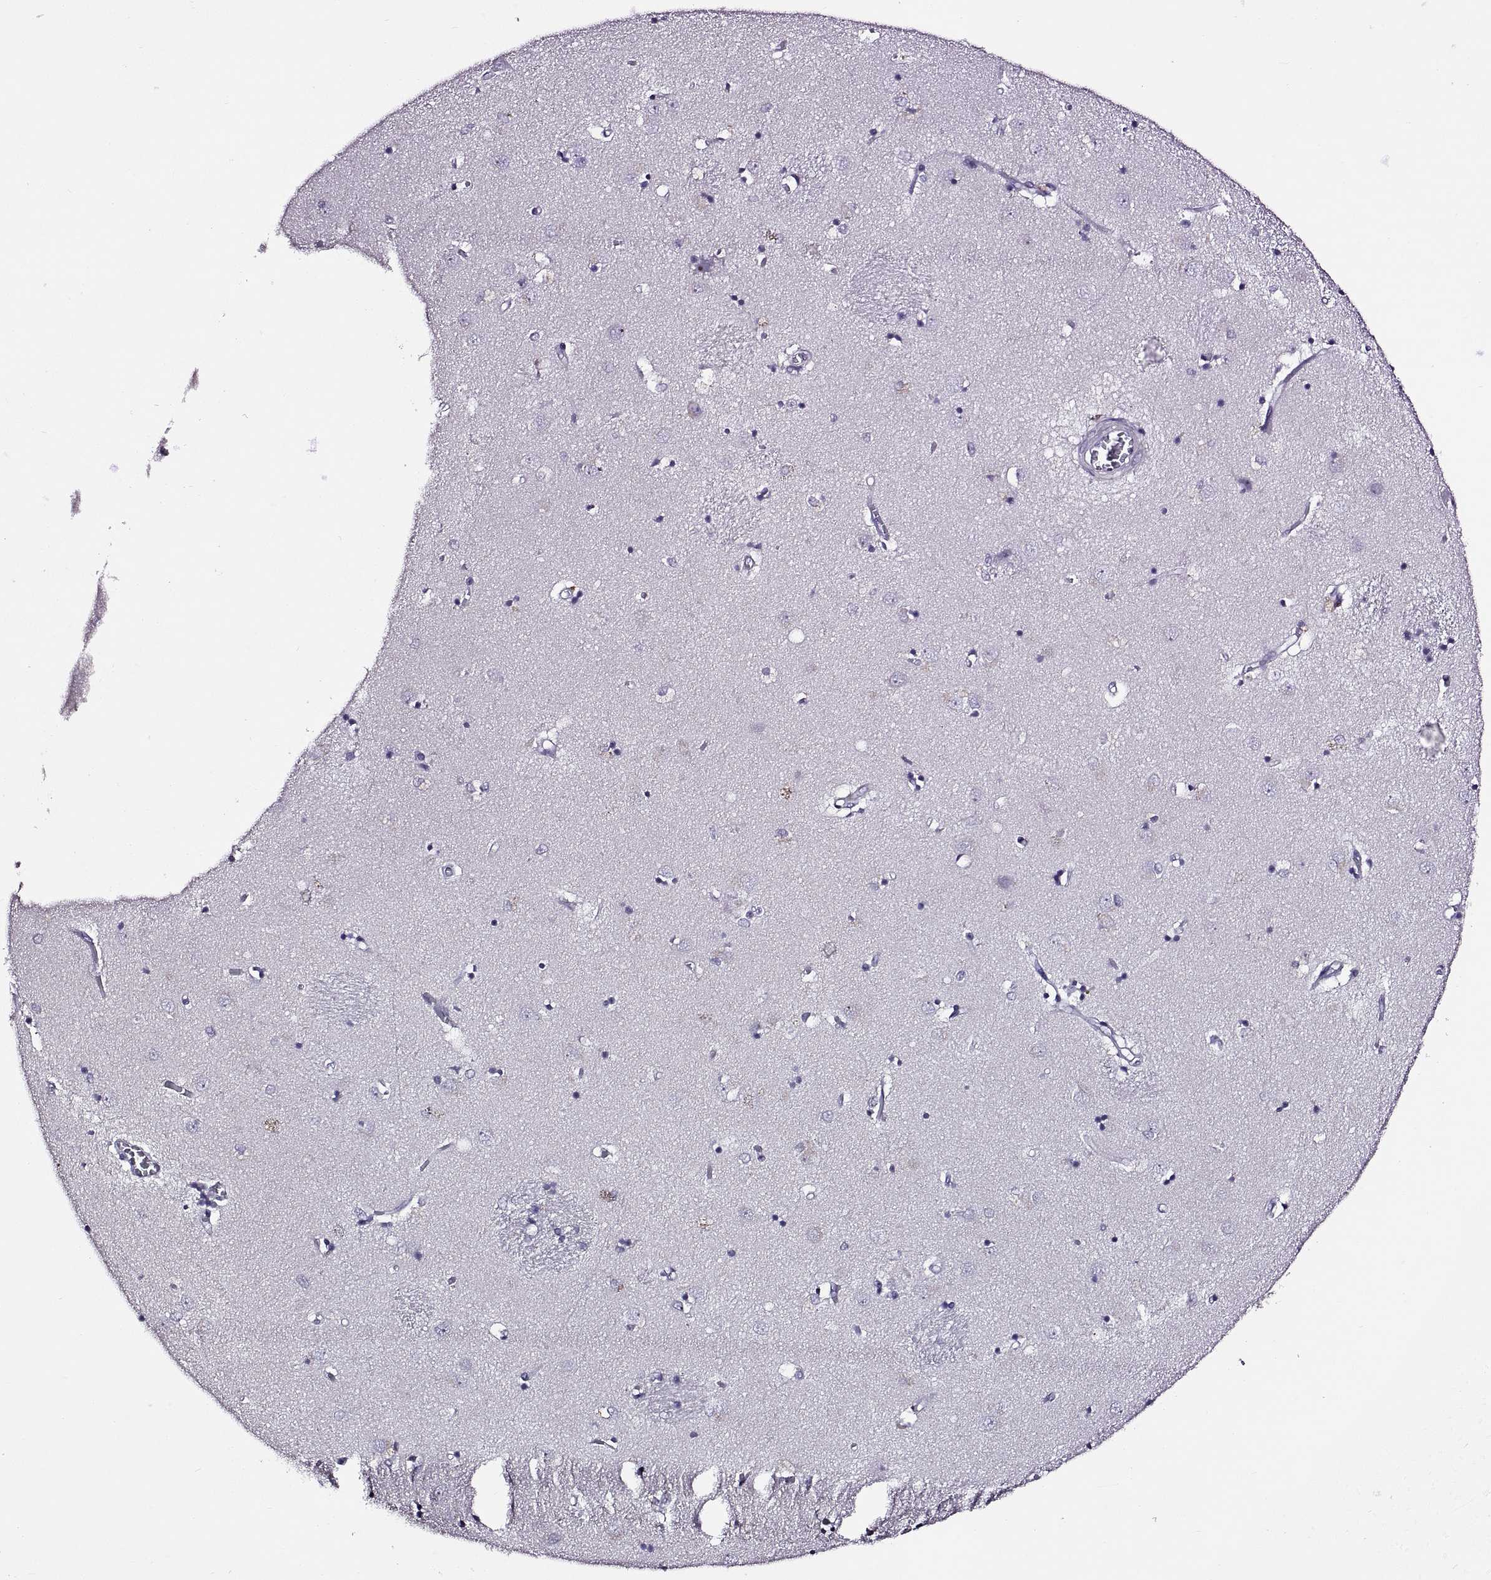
{"staining": {"intensity": "negative", "quantity": "none", "location": "none"}, "tissue": "caudate", "cell_type": "Glial cells", "image_type": "normal", "snomed": [{"axis": "morphology", "description": "Normal tissue, NOS"}, {"axis": "topography", "description": "Lateral ventricle wall"}], "caption": "A high-resolution photomicrograph shows immunohistochemistry staining of benign caudate, which reveals no significant staining in glial cells. The staining is performed using DAB (3,3'-diaminobenzidine) brown chromogen with nuclei counter-stained in using hematoxylin.", "gene": "VSX2", "patient": {"sex": "male", "age": 54}}